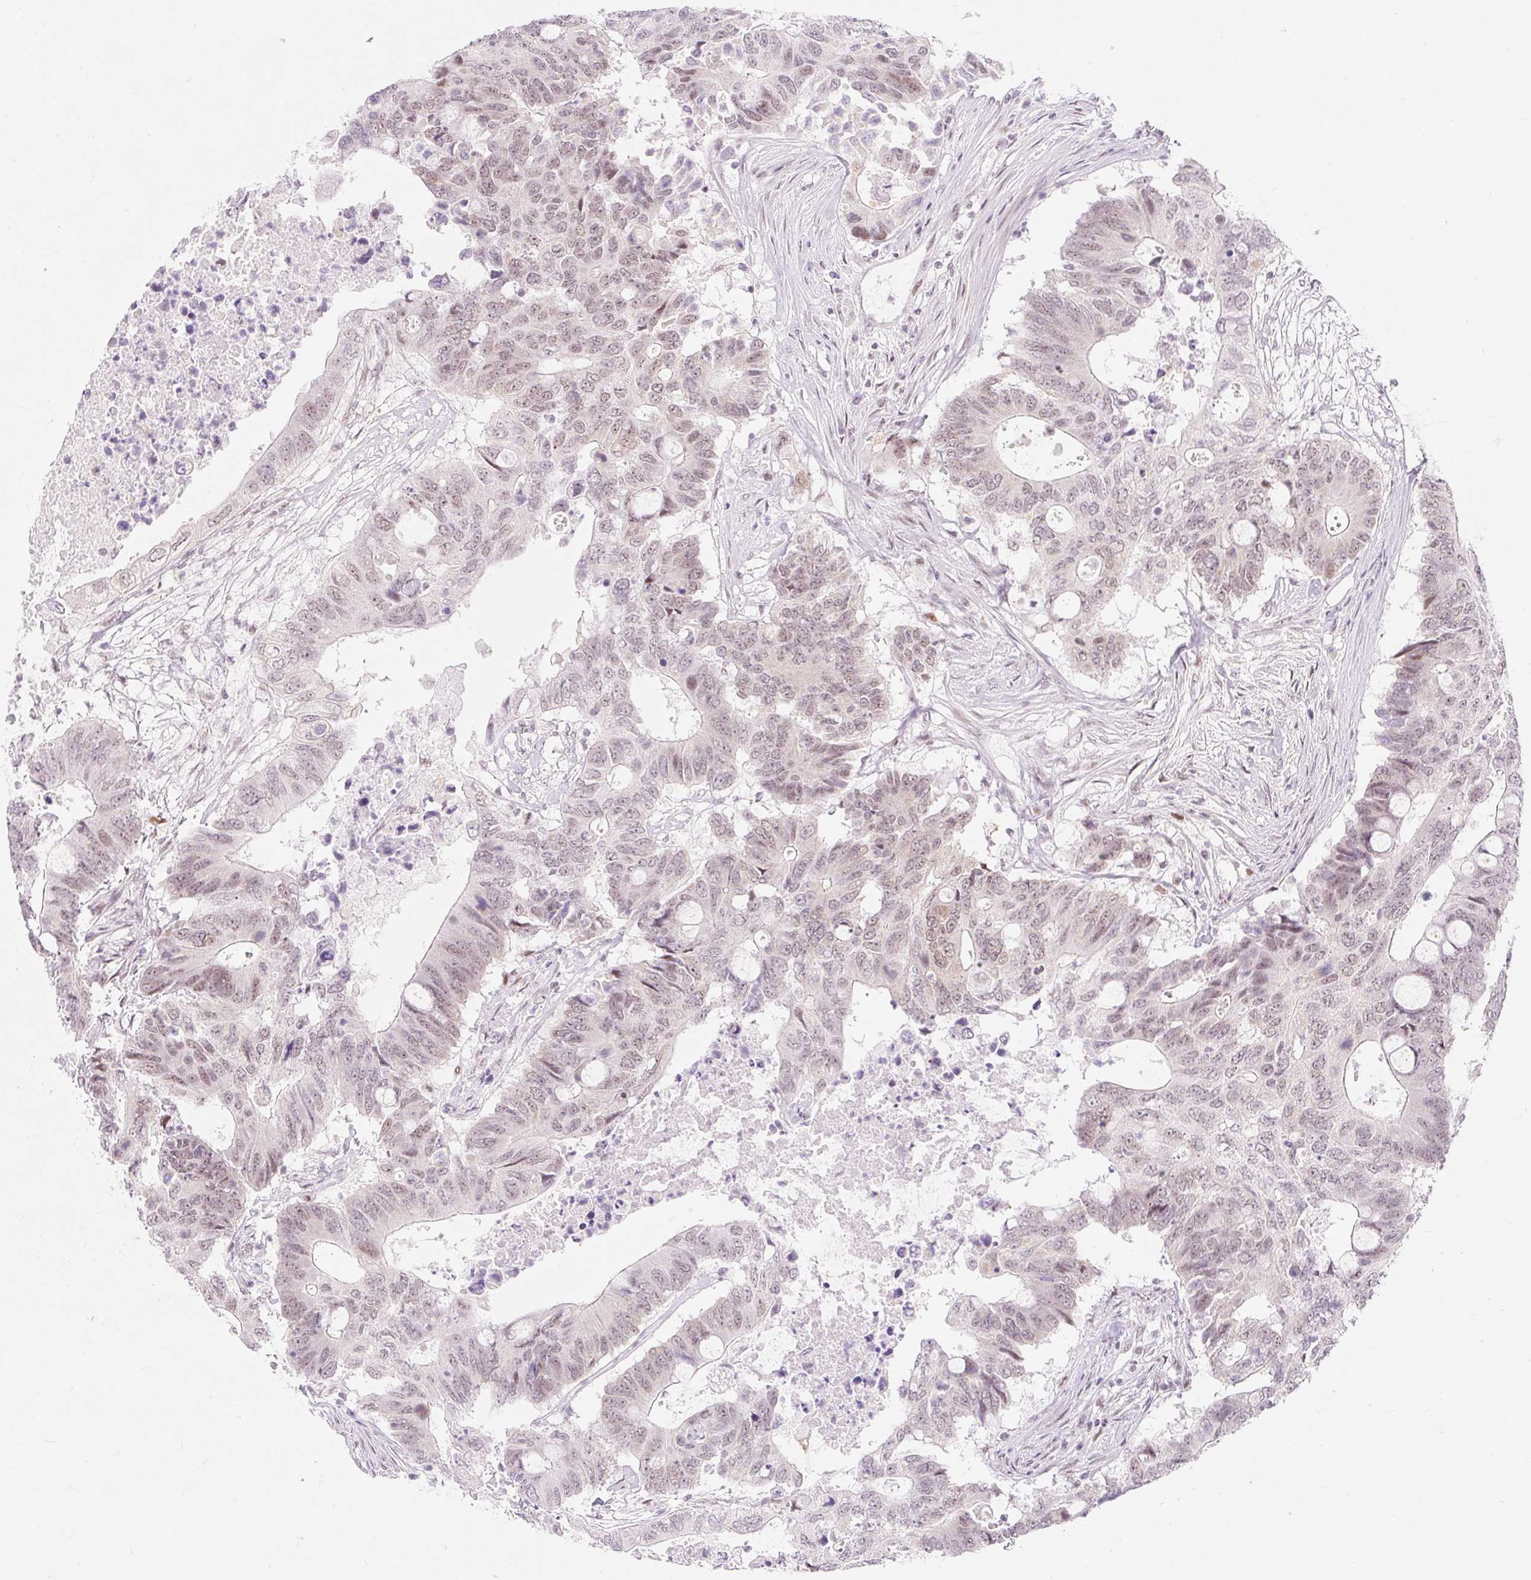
{"staining": {"intensity": "weak", "quantity": "25%-75%", "location": "nuclear"}, "tissue": "colorectal cancer", "cell_type": "Tumor cells", "image_type": "cancer", "snomed": [{"axis": "morphology", "description": "Adenocarcinoma, NOS"}, {"axis": "topography", "description": "Colon"}], "caption": "Immunohistochemical staining of human colorectal adenocarcinoma reveals low levels of weak nuclear protein staining in approximately 25%-75% of tumor cells.", "gene": "H2BW1", "patient": {"sex": "male", "age": 71}}